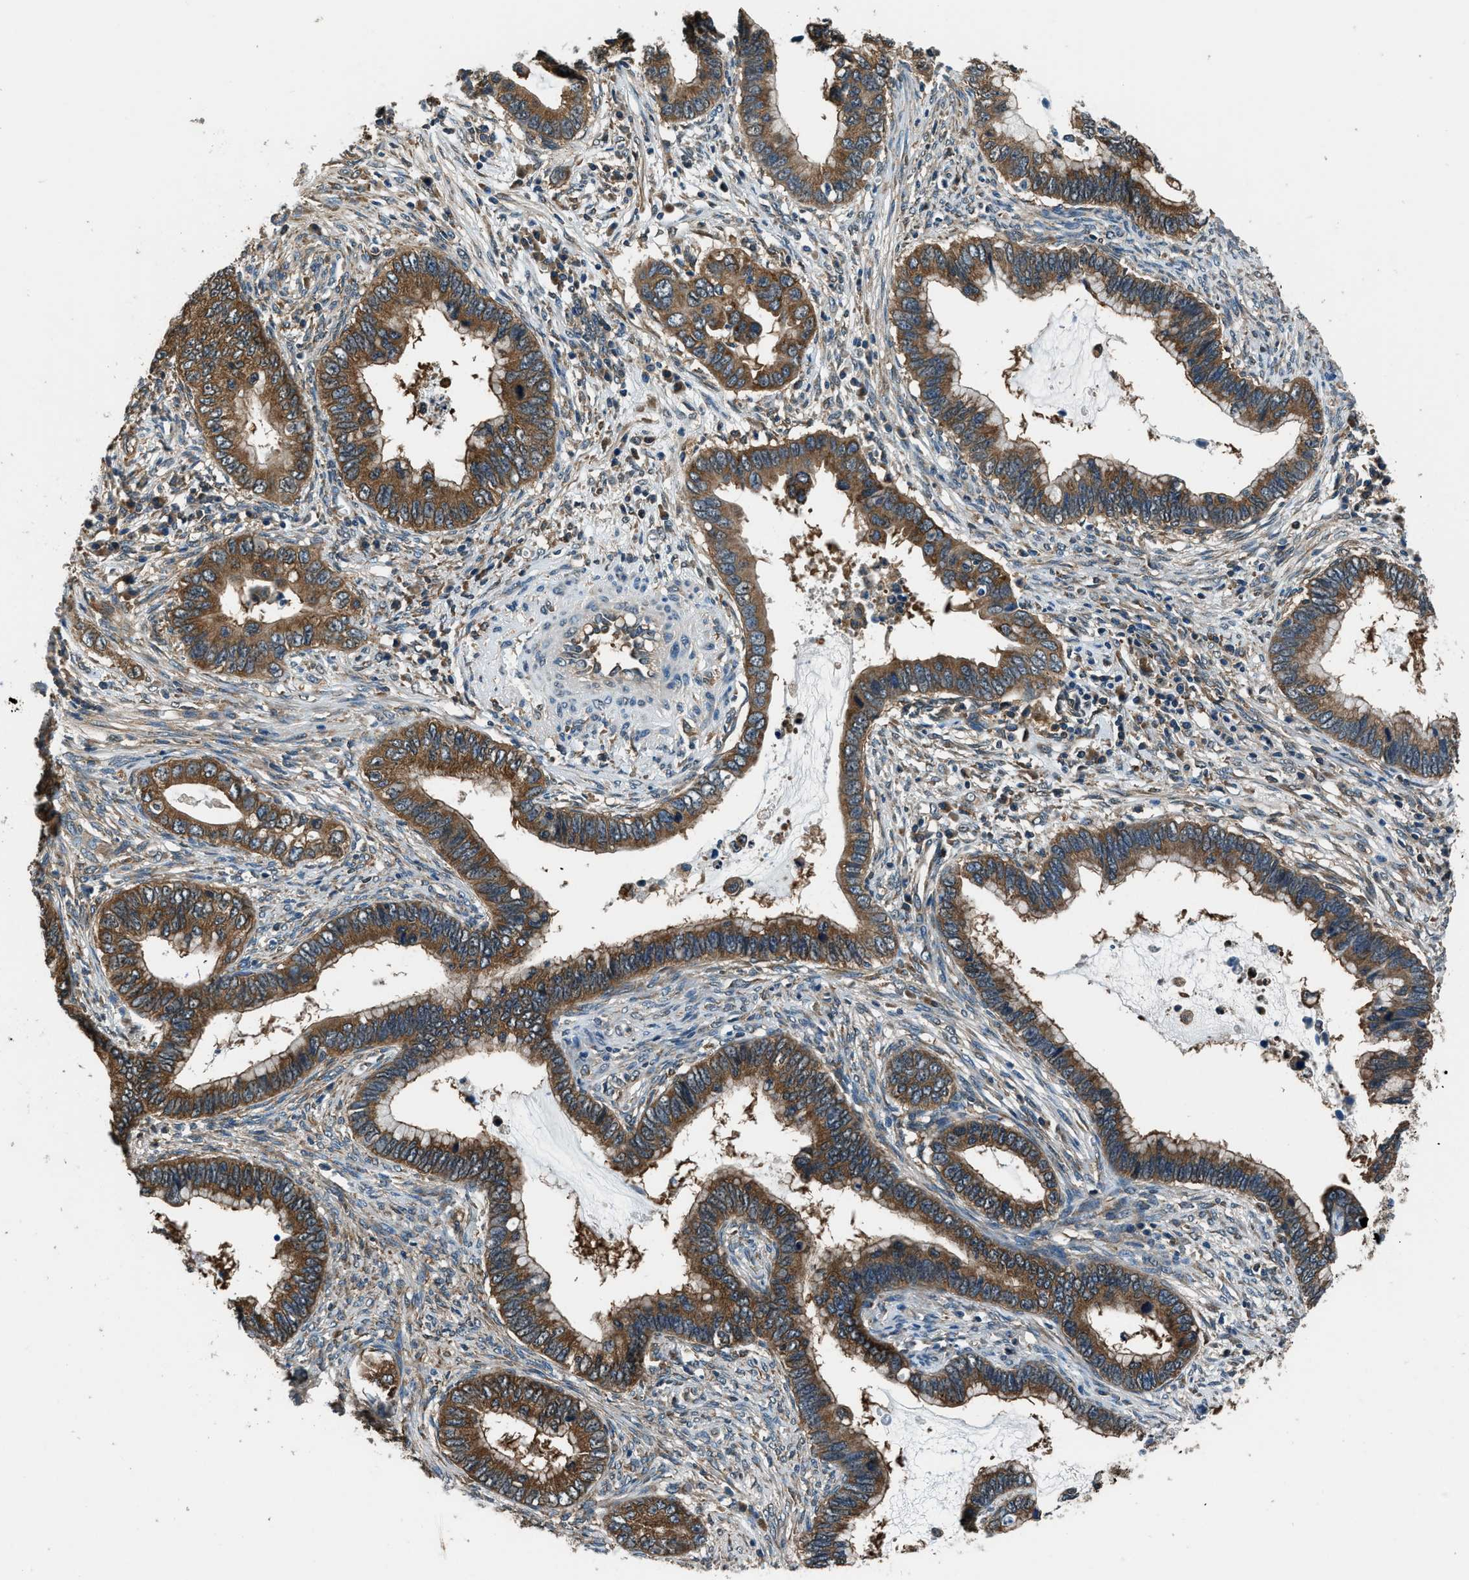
{"staining": {"intensity": "moderate", "quantity": ">75%", "location": "cytoplasmic/membranous"}, "tissue": "cervical cancer", "cell_type": "Tumor cells", "image_type": "cancer", "snomed": [{"axis": "morphology", "description": "Adenocarcinoma, NOS"}, {"axis": "topography", "description": "Cervix"}], "caption": "The histopathology image displays a brown stain indicating the presence of a protein in the cytoplasmic/membranous of tumor cells in cervical cancer.", "gene": "ARFGAP2", "patient": {"sex": "female", "age": 44}}